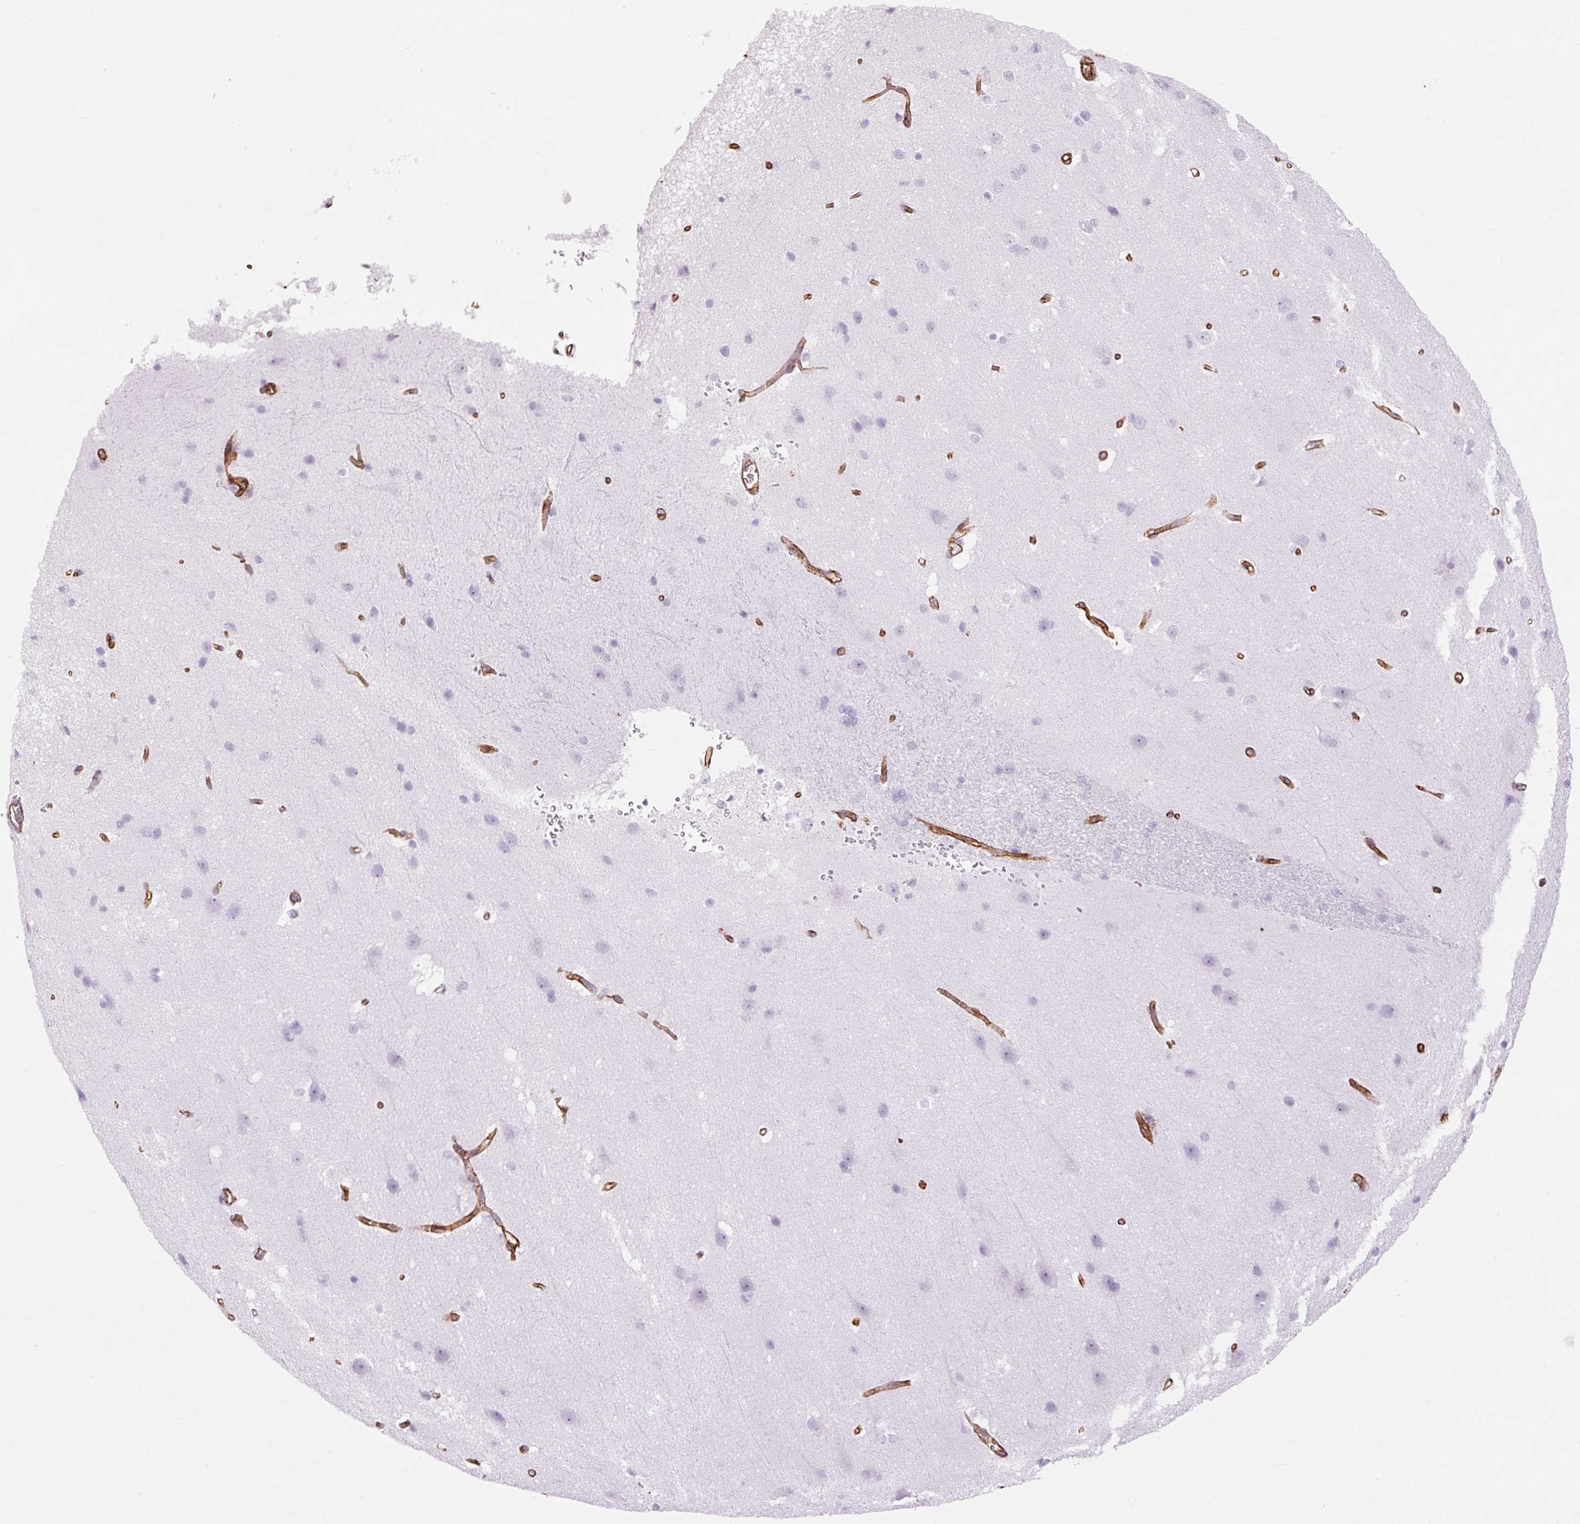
{"staining": {"intensity": "strong", "quantity": ">75%", "location": "cytoplasmic/membranous"}, "tissue": "cerebral cortex", "cell_type": "Endothelial cells", "image_type": "normal", "snomed": [{"axis": "morphology", "description": "Normal tissue, NOS"}, {"axis": "topography", "description": "Cerebral cortex"}], "caption": "Cerebral cortex stained with a brown dye demonstrates strong cytoplasmic/membranous positive expression in approximately >75% of endothelial cells.", "gene": "CAV1", "patient": {"sex": "male", "age": 37}}